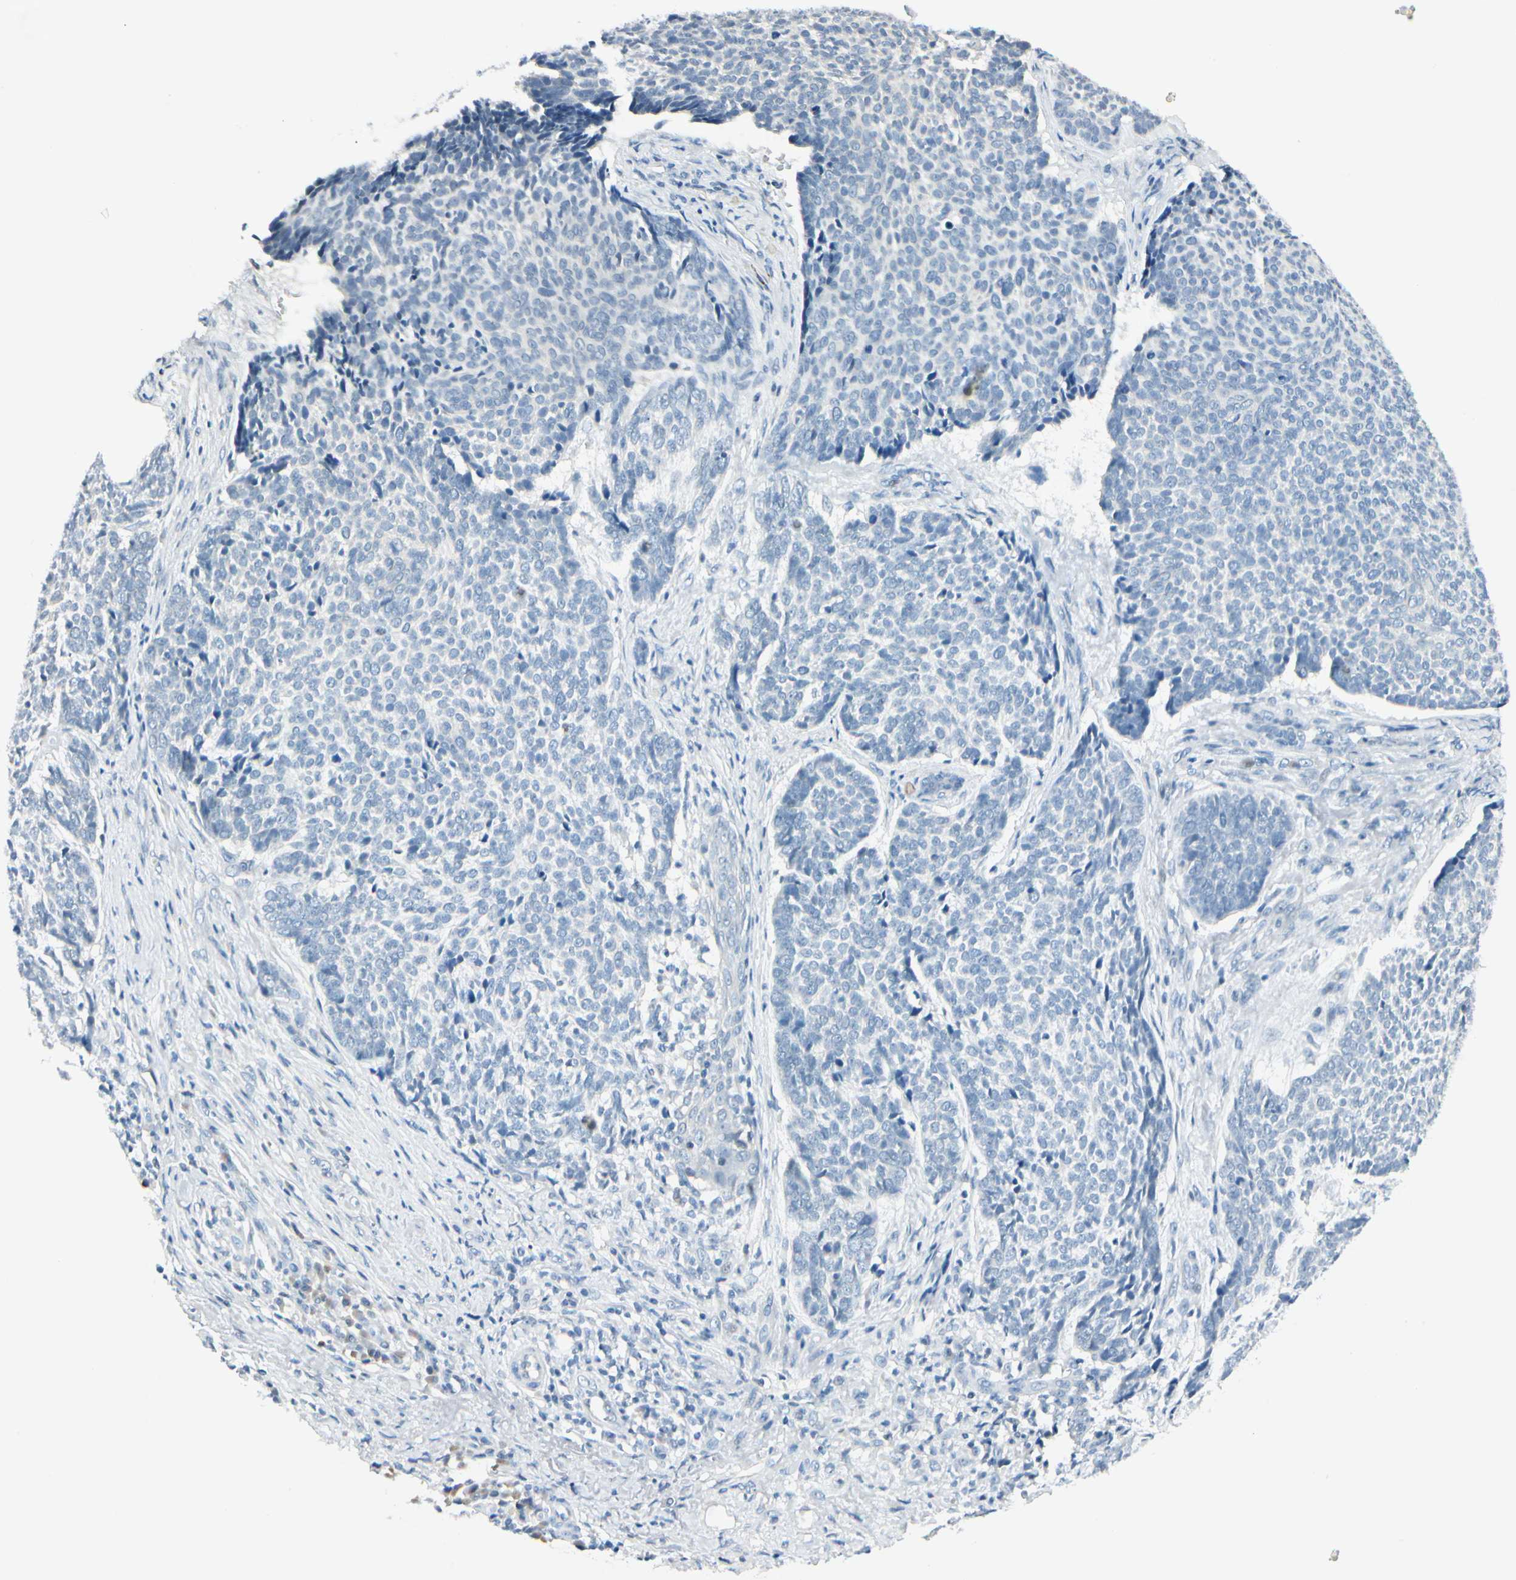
{"staining": {"intensity": "negative", "quantity": "none", "location": "none"}, "tissue": "skin cancer", "cell_type": "Tumor cells", "image_type": "cancer", "snomed": [{"axis": "morphology", "description": "Basal cell carcinoma"}, {"axis": "topography", "description": "Skin"}], "caption": "Human skin cancer (basal cell carcinoma) stained for a protein using immunohistochemistry exhibits no staining in tumor cells.", "gene": "ZSCAN1", "patient": {"sex": "male", "age": 84}}